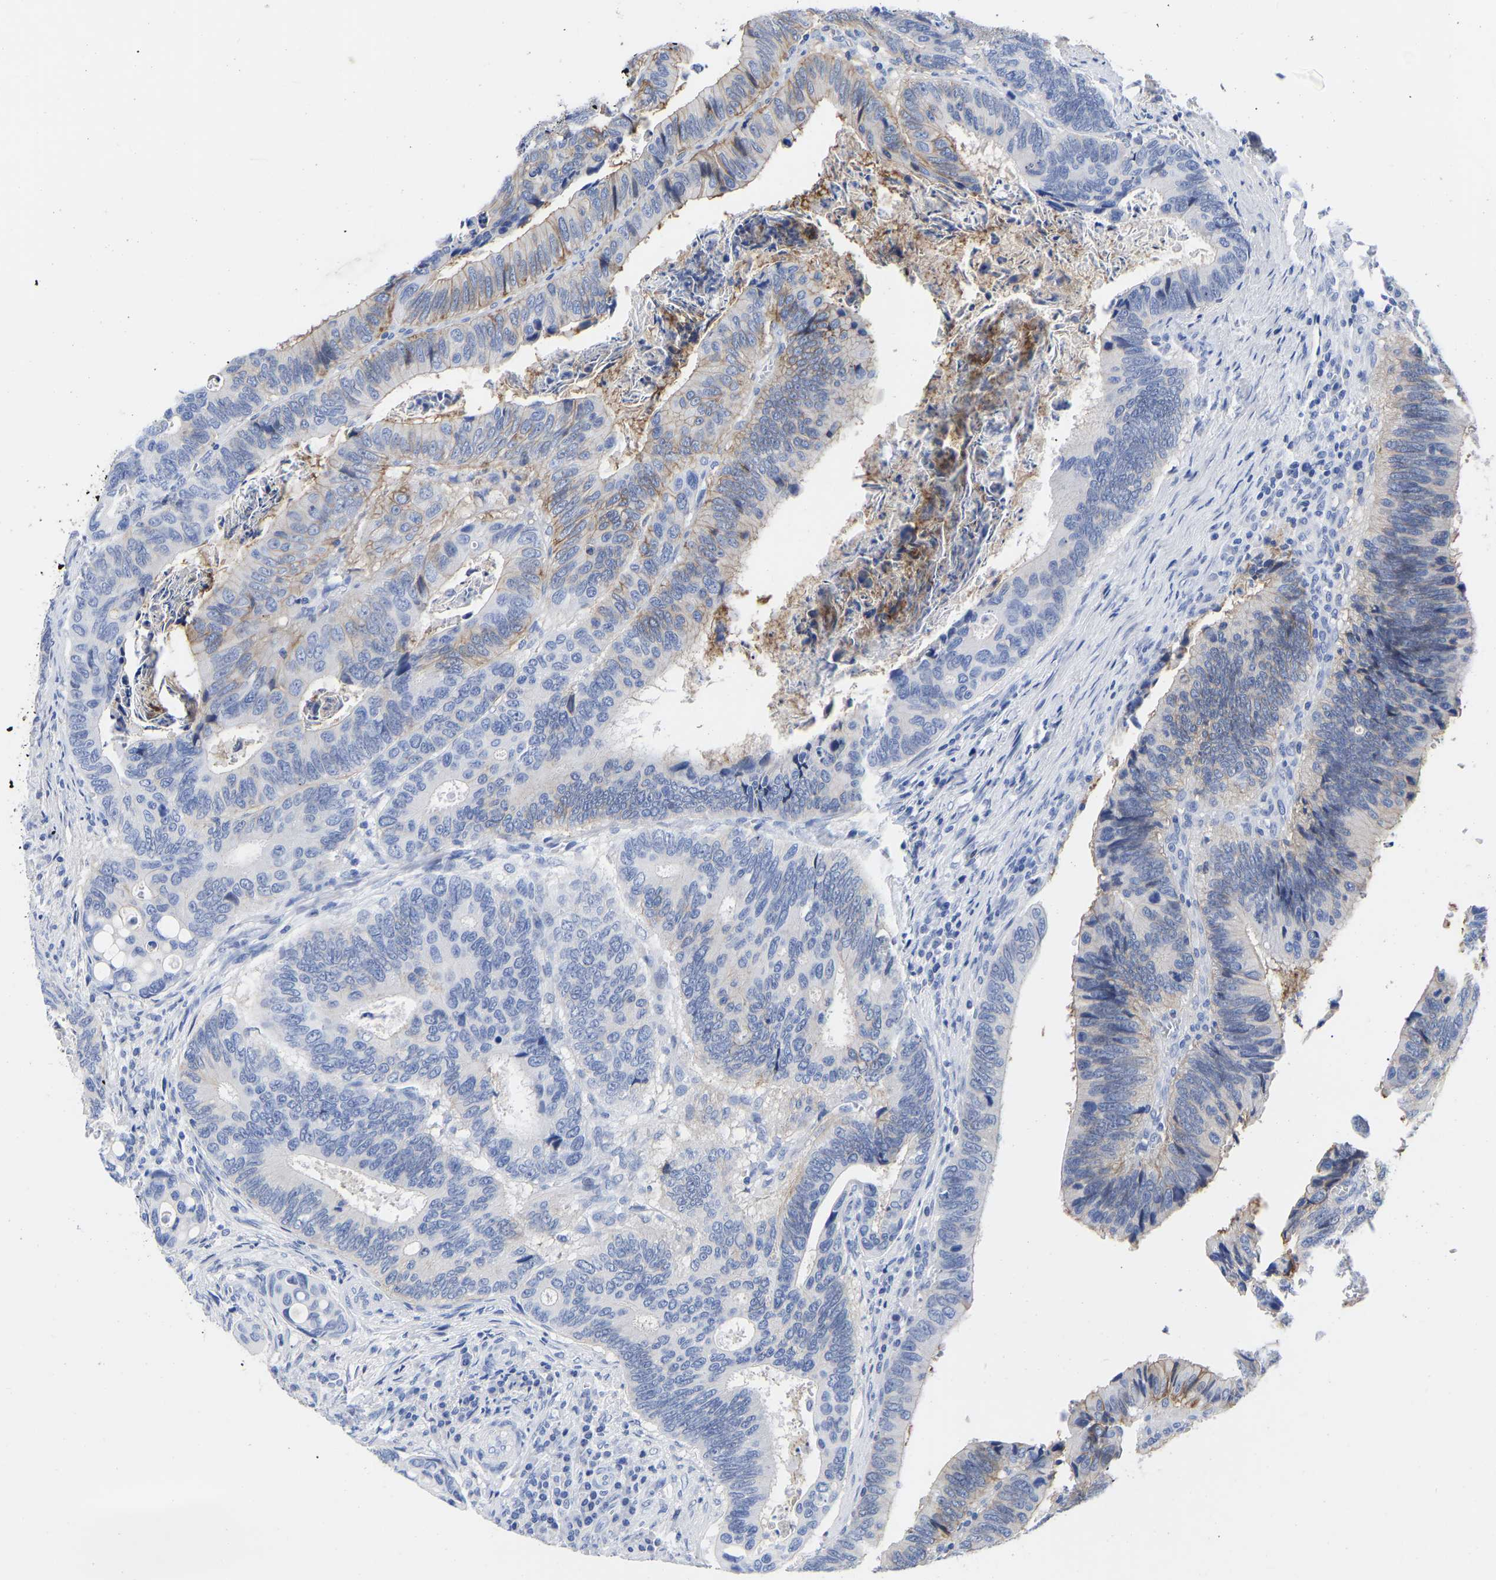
{"staining": {"intensity": "weak", "quantity": "25%-75%", "location": "cytoplasmic/membranous"}, "tissue": "colorectal cancer", "cell_type": "Tumor cells", "image_type": "cancer", "snomed": [{"axis": "morphology", "description": "Inflammation, NOS"}, {"axis": "morphology", "description": "Adenocarcinoma, NOS"}, {"axis": "topography", "description": "Colon"}], "caption": "A high-resolution histopathology image shows immunohistochemistry staining of adenocarcinoma (colorectal), which exhibits weak cytoplasmic/membranous positivity in approximately 25%-75% of tumor cells.", "gene": "GPA33", "patient": {"sex": "male", "age": 72}}